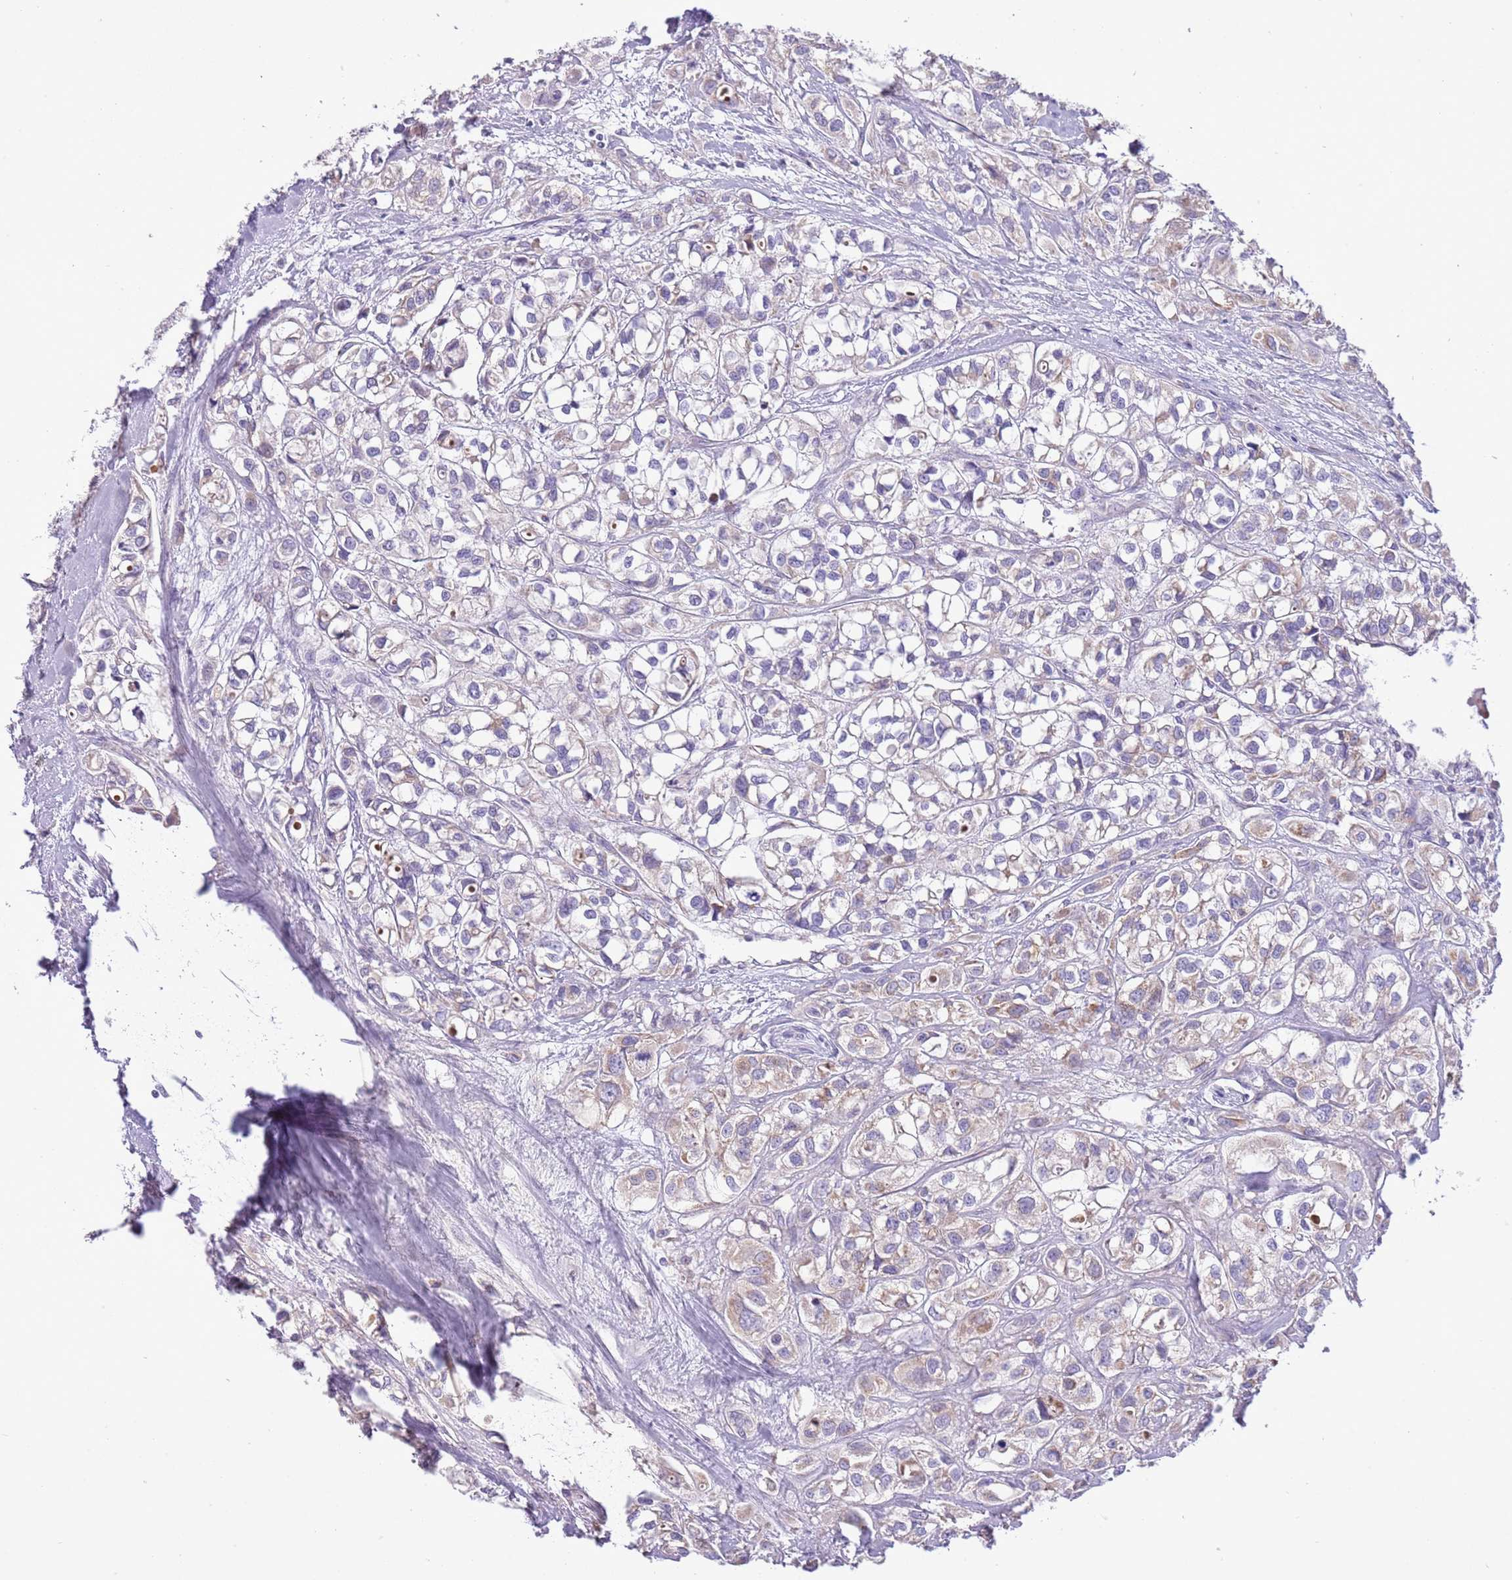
{"staining": {"intensity": "weak", "quantity": "<25%", "location": "cytoplasmic/membranous"}, "tissue": "urothelial cancer", "cell_type": "Tumor cells", "image_type": "cancer", "snomed": [{"axis": "morphology", "description": "Urothelial carcinoma, High grade"}, {"axis": "topography", "description": "Urinary bladder"}], "caption": "Immunohistochemical staining of urothelial cancer reveals no significant expression in tumor cells.", "gene": "OAZ2", "patient": {"sex": "male", "age": 67}}